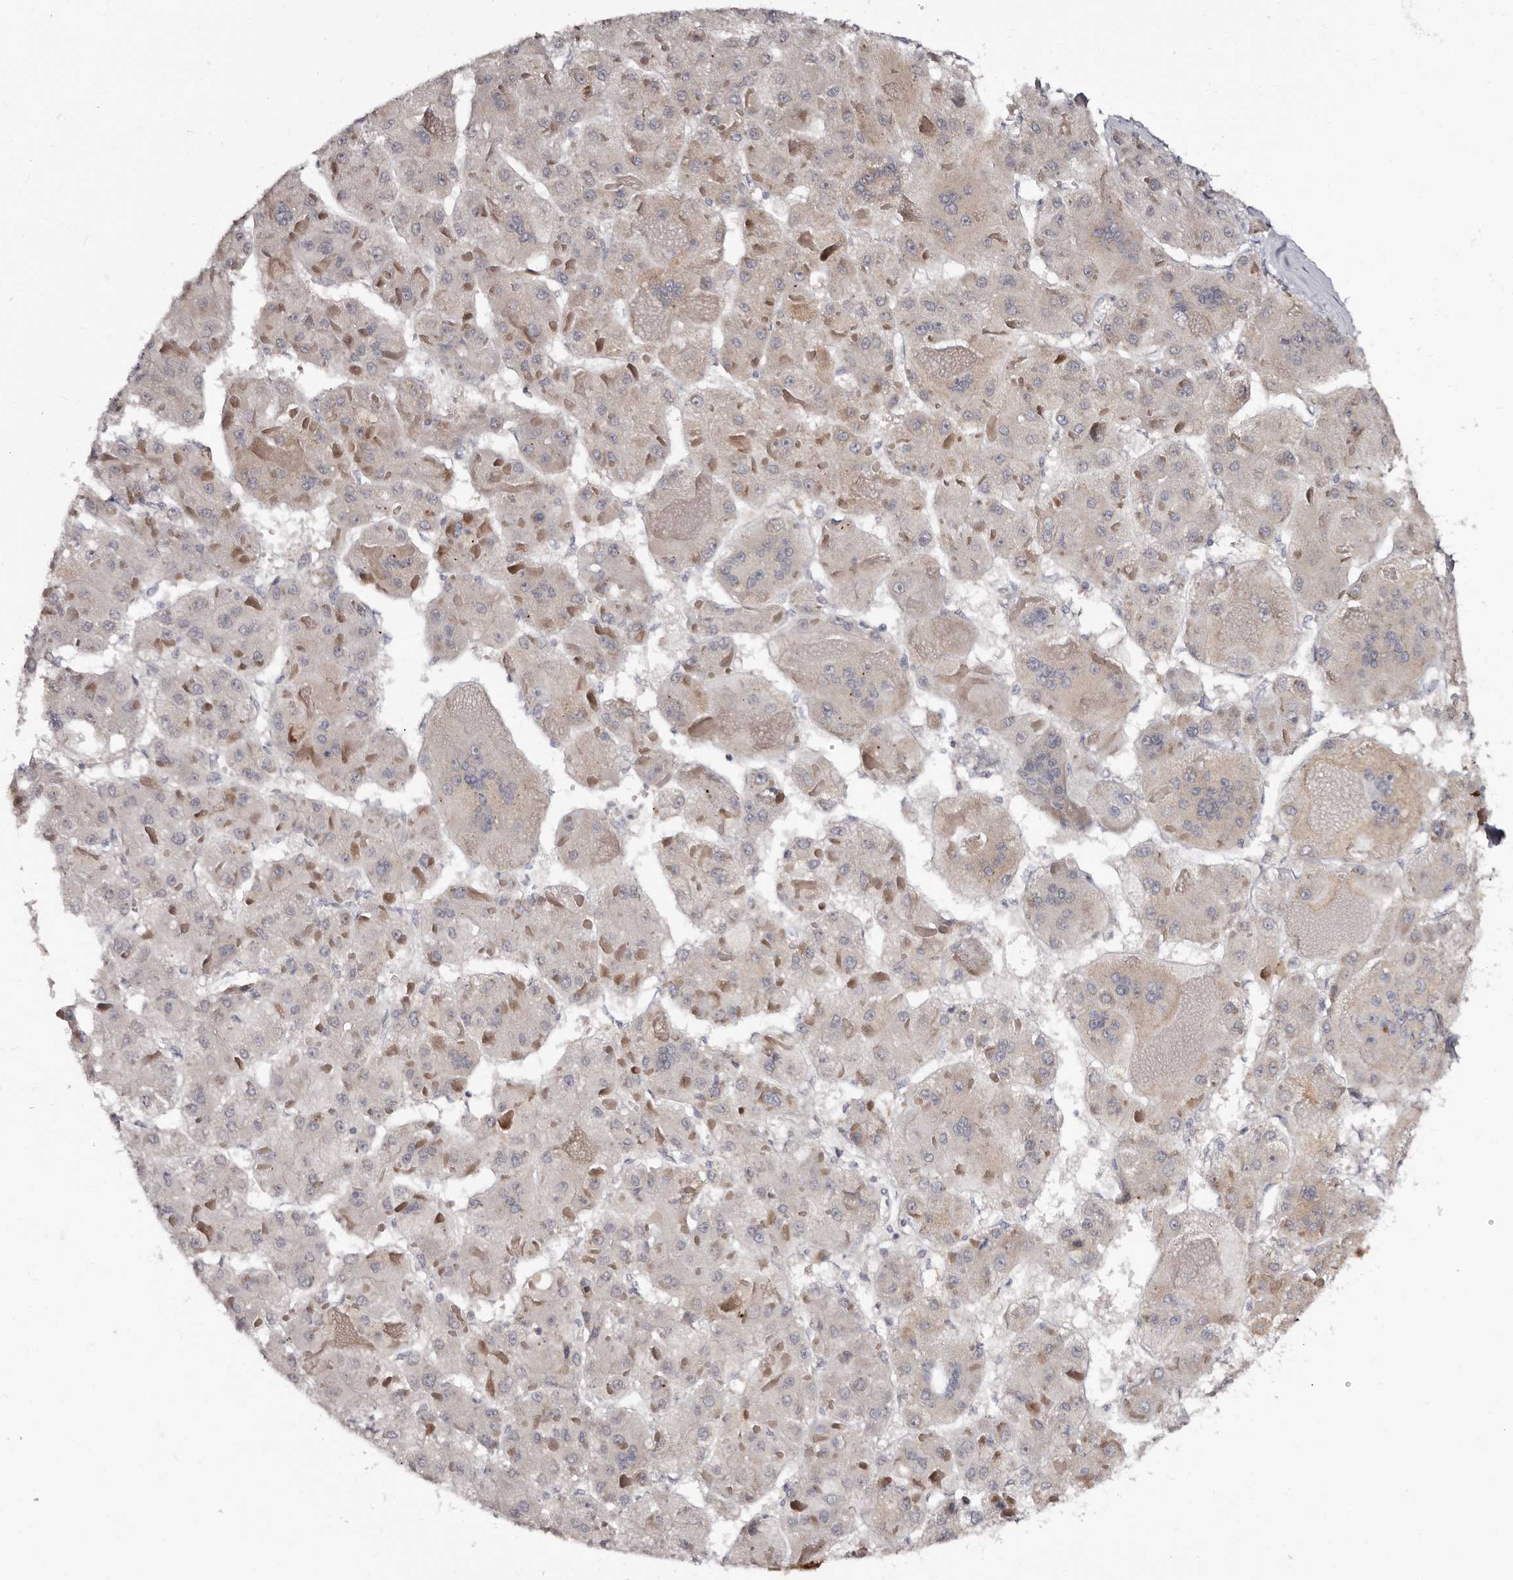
{"staining": {"intensity": "negative", "quantity": "none", "location": "none"}, "tissue": "liver cancer", "cell_type": "Tumor cells", "image_type": "cancer", "snomed": [{"axis": "morphology", "description": "Carcinoma, Hepatocellular, NOS"}, {"axis": "topography", "description": "Liver"}], "caption": "Immunohistochemistry (IHC) image of human liver cancer stained for a protein (brown), which shows no staining in tumor cells.", "gene": "PHF20L1", "patient": {"sex": "female", "age": 73}}